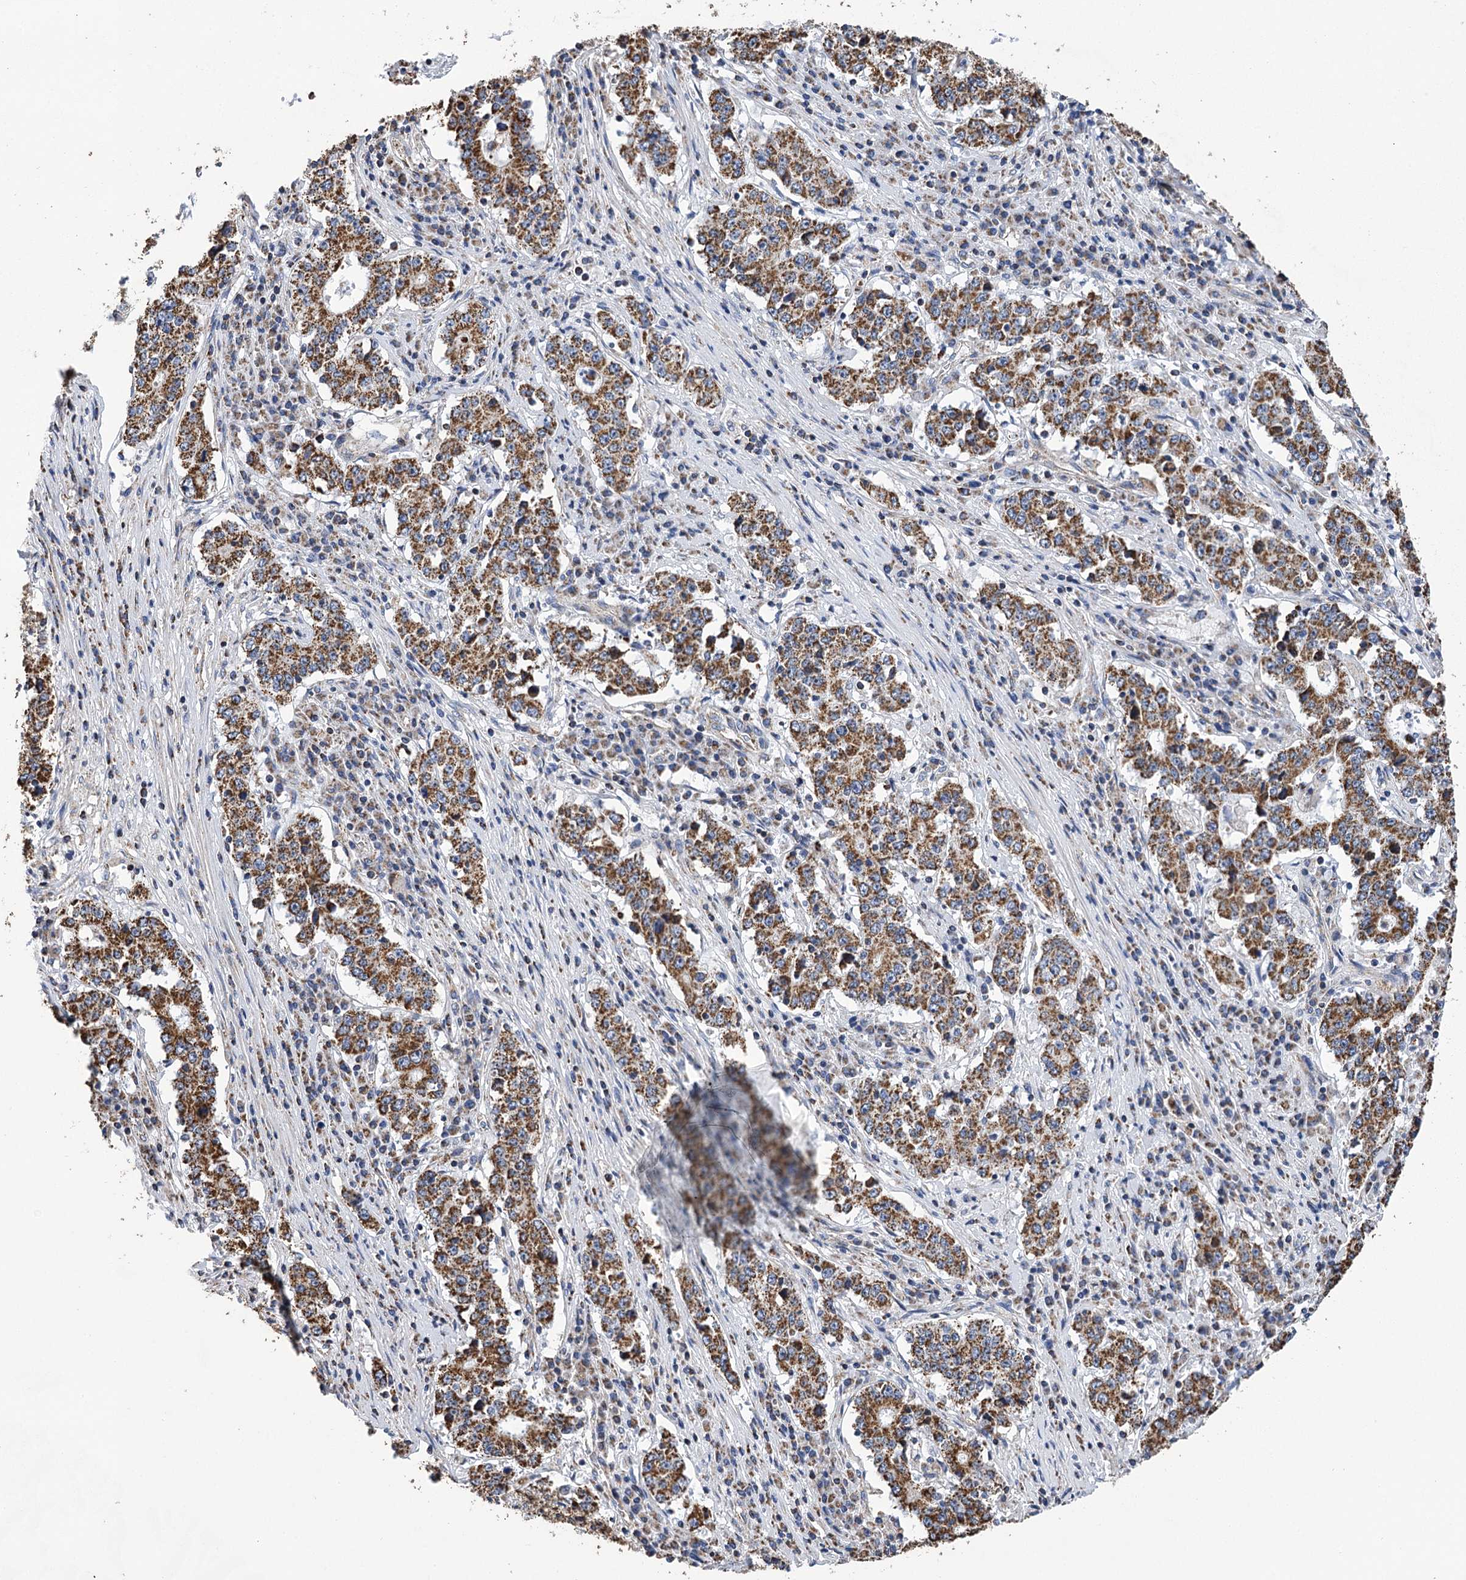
{"staining": {"intensity": "strong", "quantity": ">75%", "location": "cytoplasmic/membranous"}, "tissue": "stomach cancer", "cell_type": "Tumor cells", "image_type": "cancer", "snomed": [{"axis": "morphology", "description": "Adenocarcinoma, NOS"}, {"axis": "topography", "description": "Stomach"}], "caption": "IHC of human stomach cancer (adenocarcinoma) demonstrates high levels of strong cytoplasmic/membranous positivity in about >75% of tumor cells. (DAB (3,3'-diaminobenzidine) IHC, brown staining for protein, blue staining for nuclei).", "gene": "CCDC73", "patient": {"sex": "male", "age": 59}}